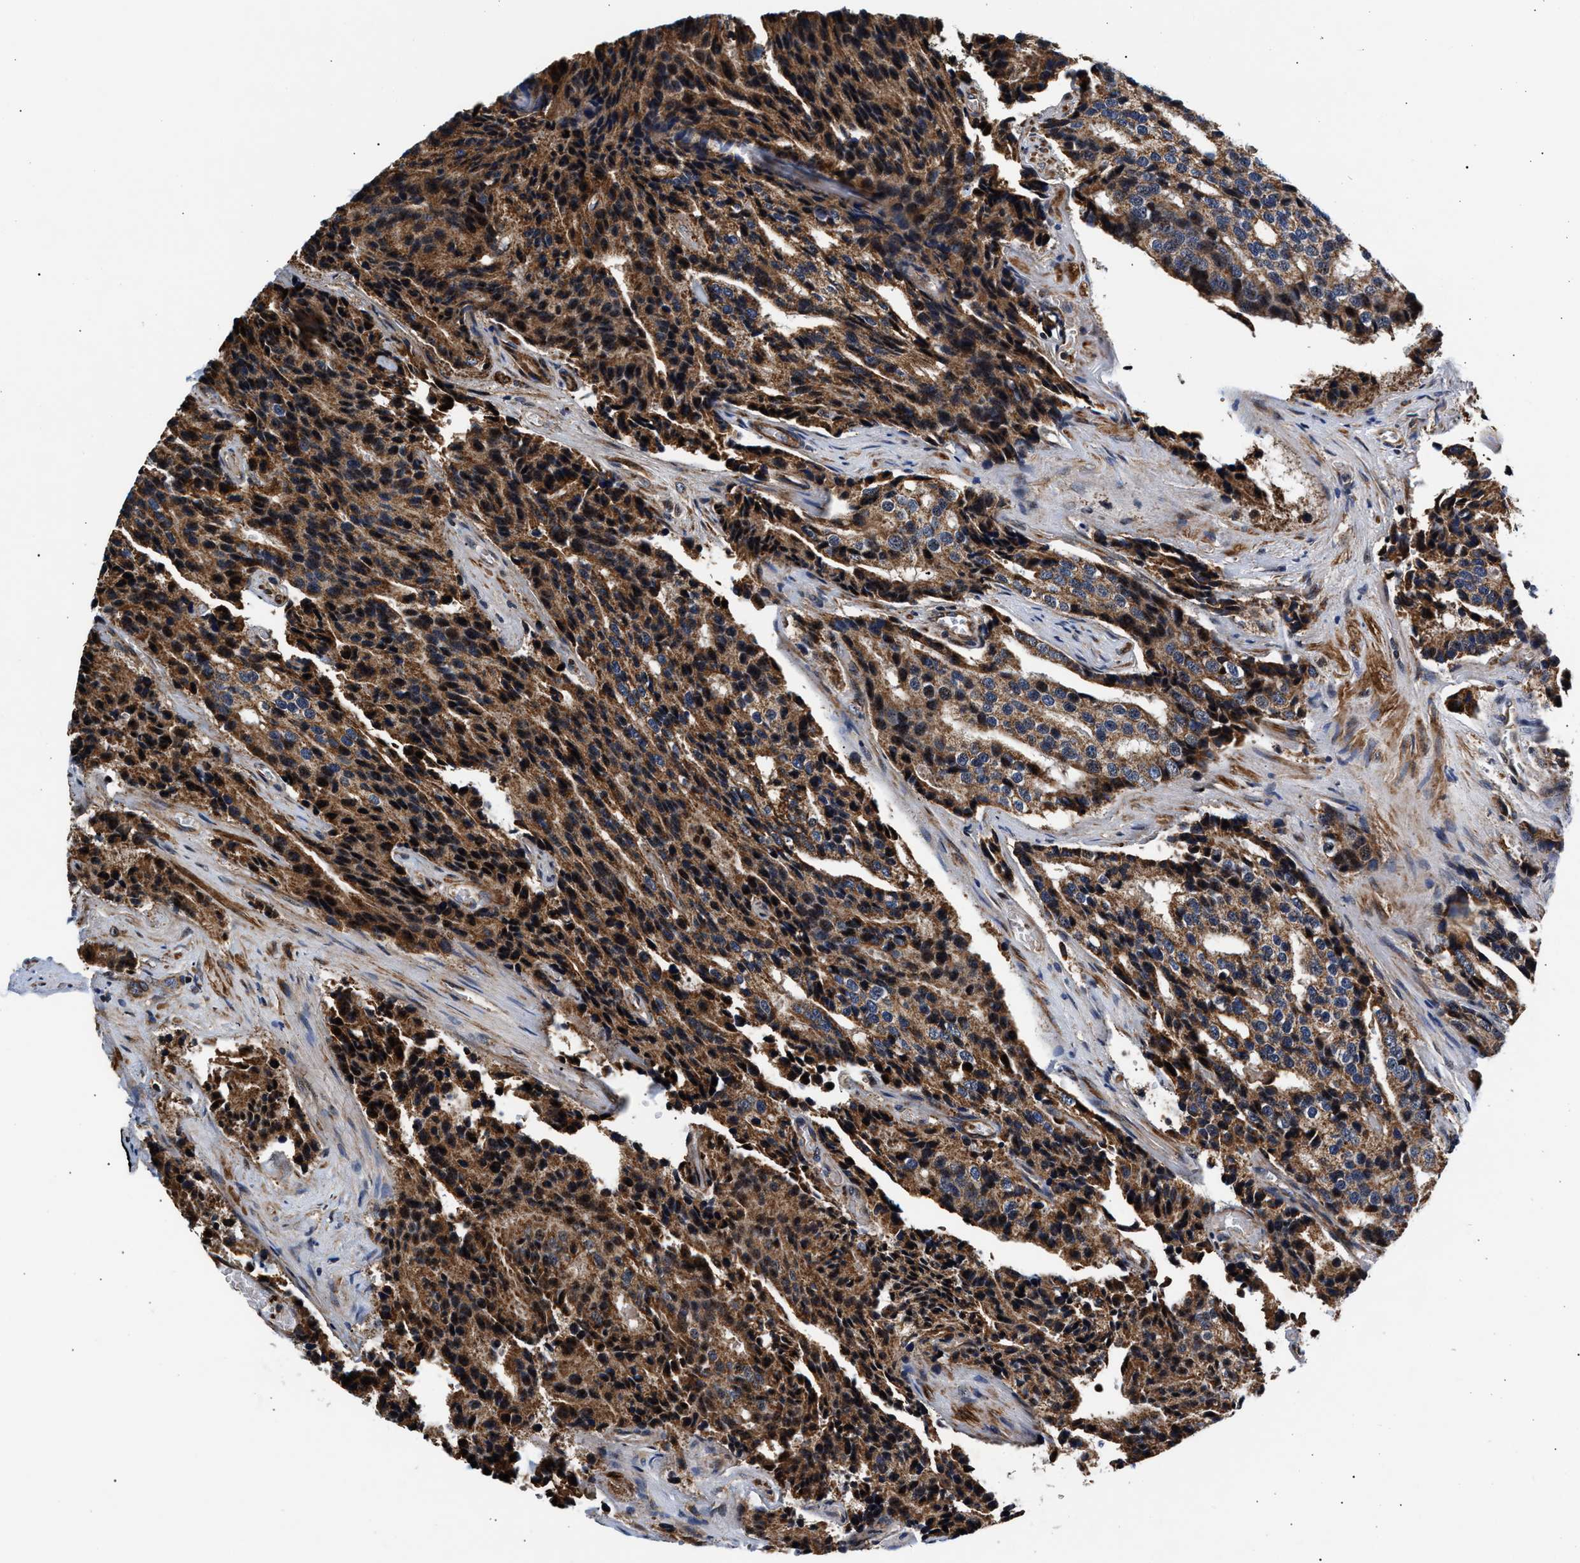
{"staining": {"intensity": "moderate", "quantity": ">75%", "location": "cytoplasmic/membranous"}, "tissue": "prostate cancer", "cell_type": "Tumor cells", "image_type": "cancer", "snomed": [{"axis": "morphology", "description": "Adenocarcinoma, High grade"}, {"axis": "topography", "description": "Prostate"}], "caption": "Immunohistochemical staining of prostate high-grade adenocarcinoma exhibits medium levels of moderate cytoplasmic/membranous protein staining in about >75% of tumor cells.", "gene": "SGK1", "patient": {"sex": "male", "age": 58}}